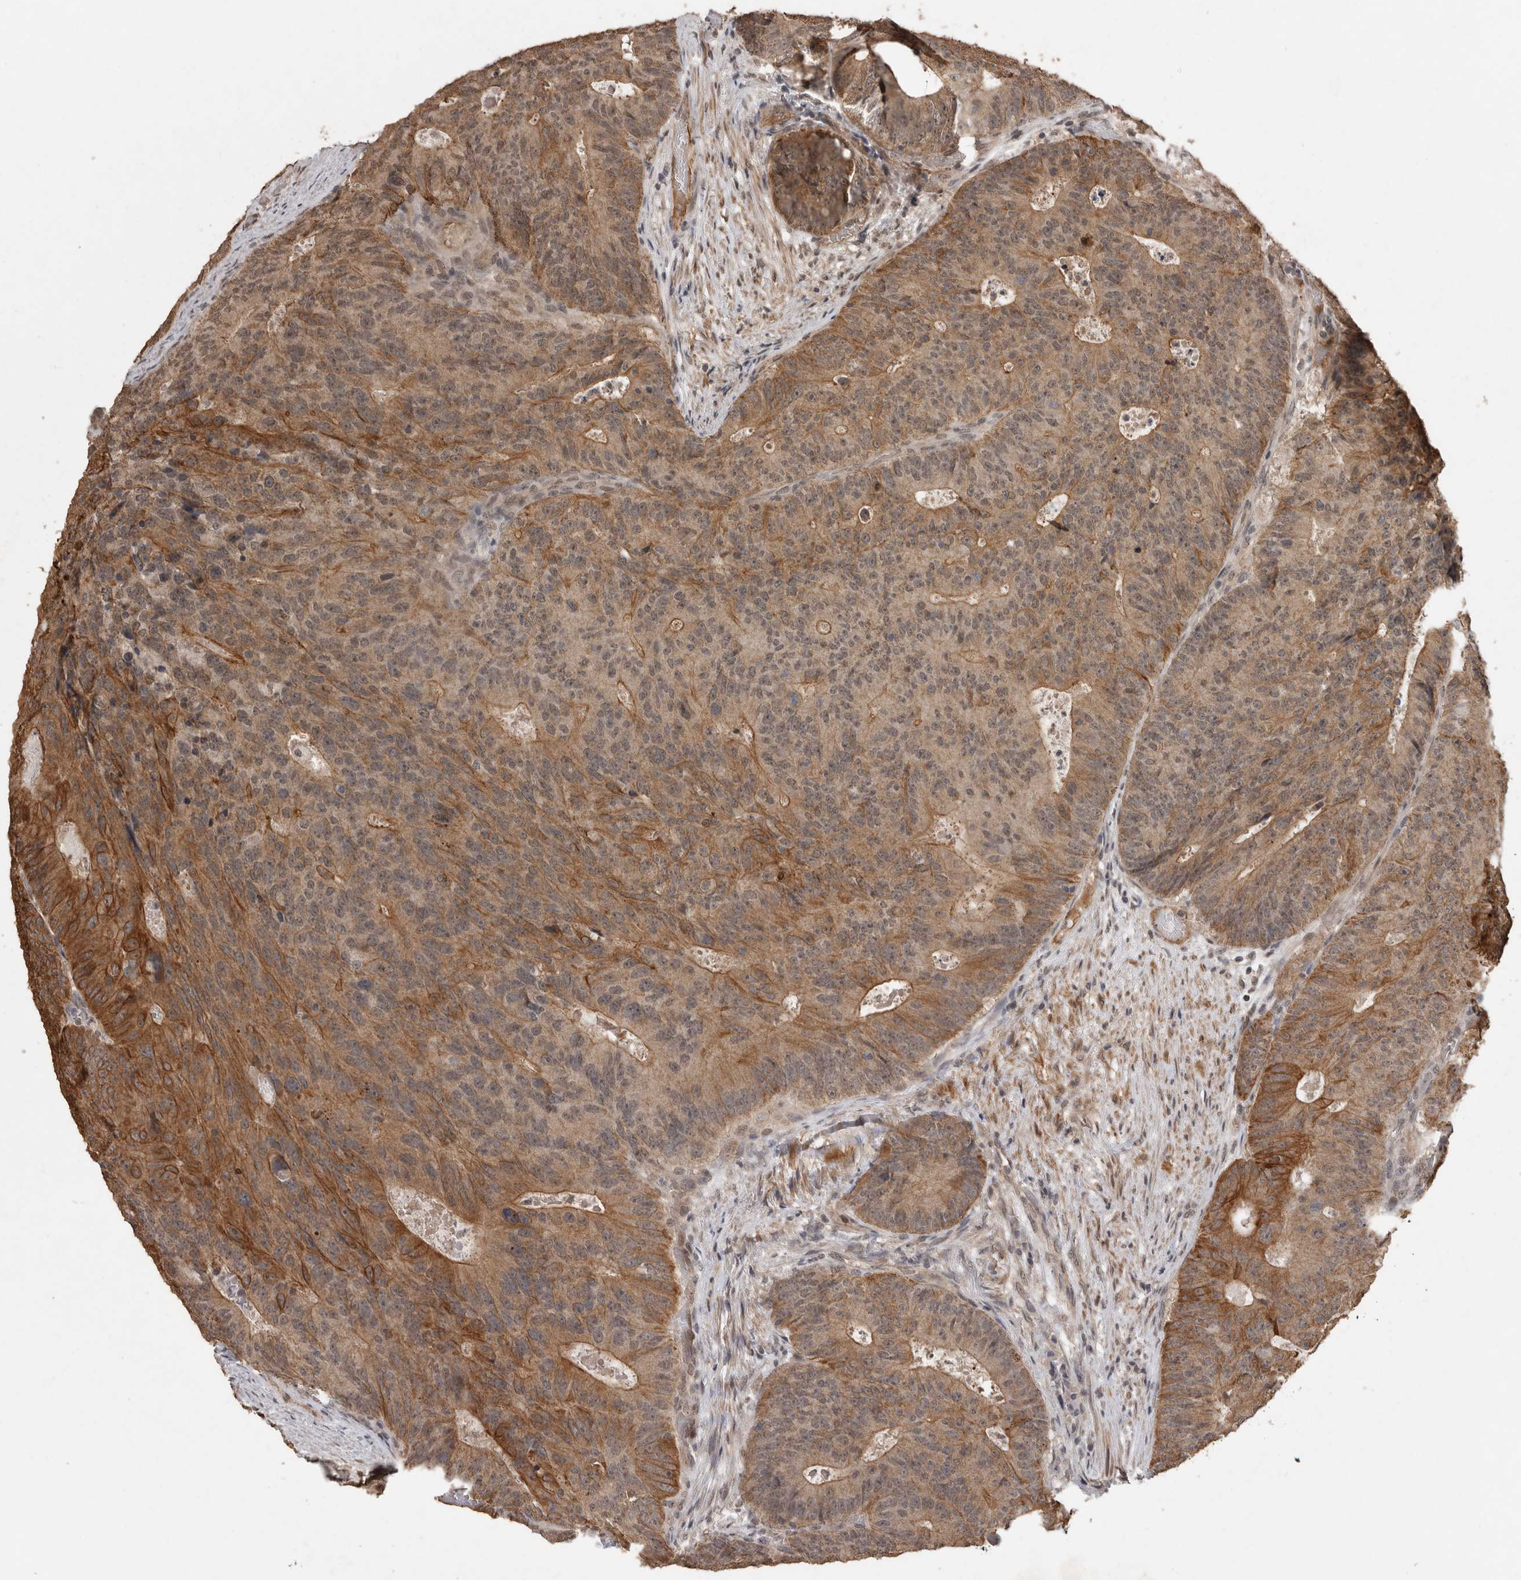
{"staining": {"intensity": "moderate", "quantity": ">75%", "location": "cytoplasmic/membranous"}, "tissue": "colorectal cancer", "cell_type": "Tumor cells", "image_type": "cancer", "snomed": [{"axis": "morphology", "description": "Adenocarcinoma, NOS"}, {"axis": "topography", "description": "Colon"}], "caption": "Protein expression analysis of human adenocarcinoma (colorectal) reveals moderate cytoplasmic/membranous staining in approximately >75% of tumor cells.", "gene": "RHPN1", "patient": {"sex": "male", "age": 87}}